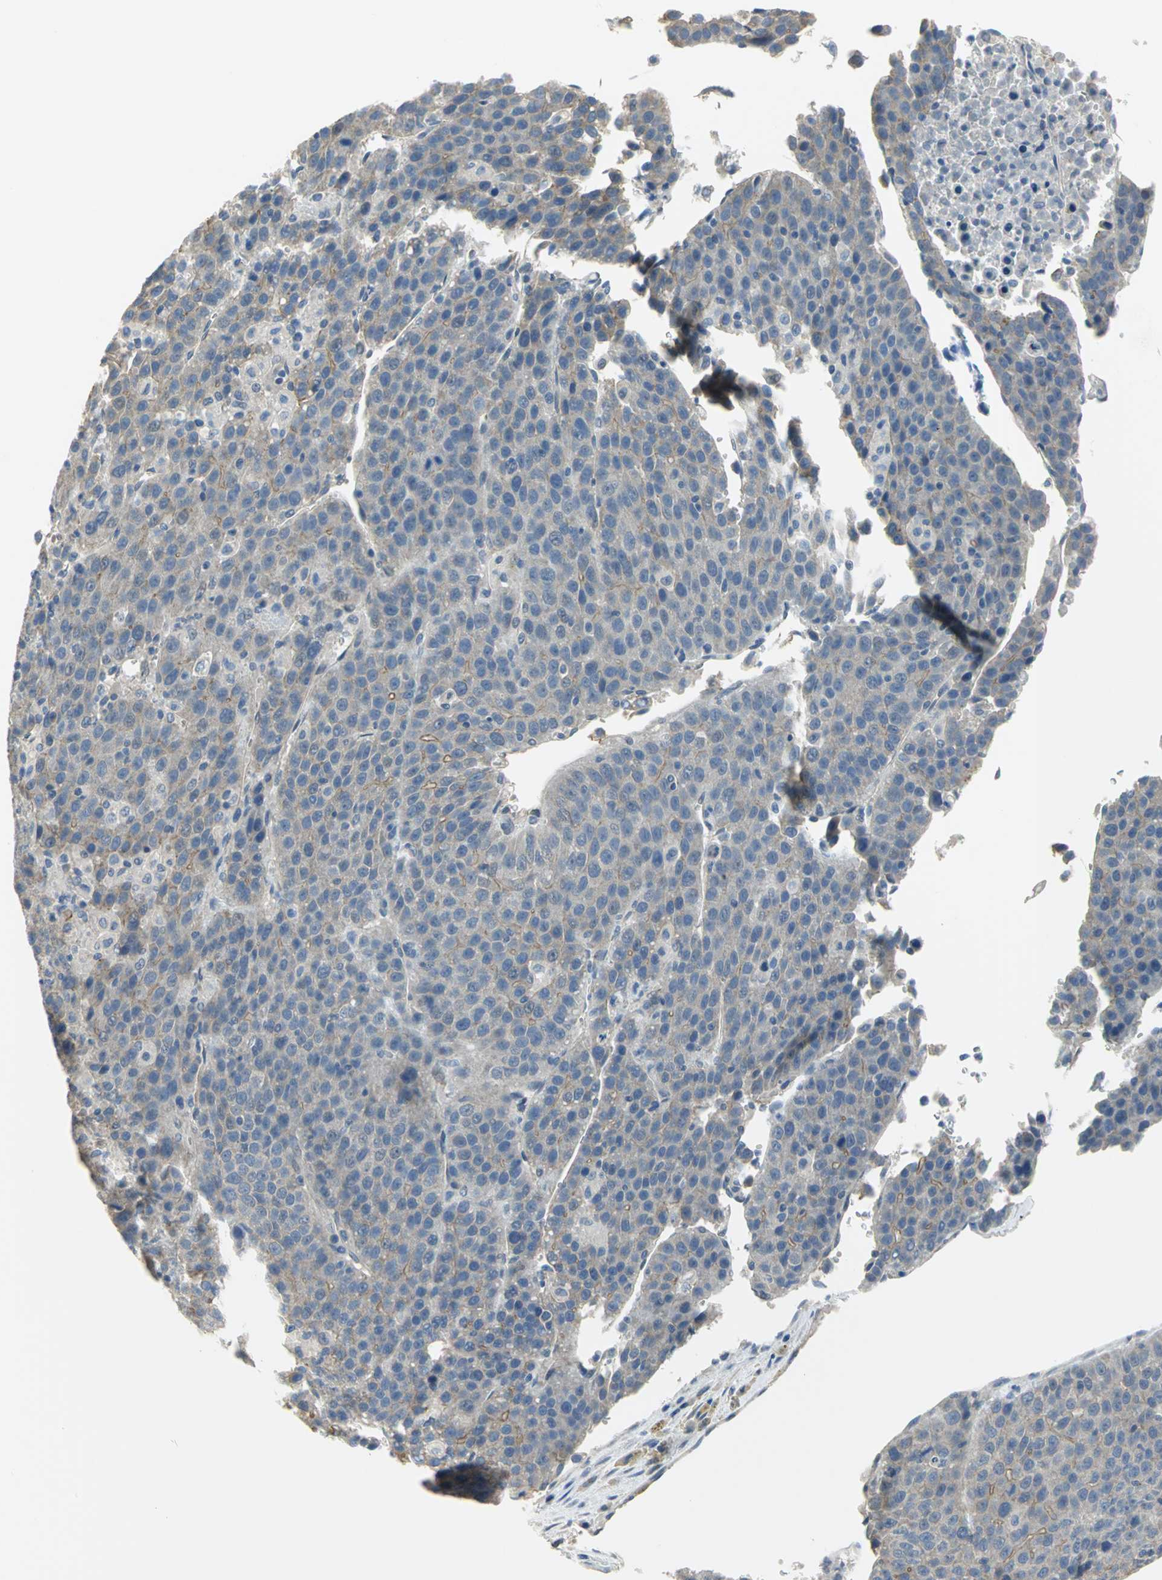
{"staining": {"intensity": "negative", "quantity": "none", "location": "none"}, "tissue": "liver cancer", "cell_type": "Tumor cells", "image_type": "cancer", "snomed": [{"axis": "morphology", "description": "Carcinoma, Hepatocellular, NOS"}, {"axis": "topography", "description": "Liver"}], "caption": "Protein analysis of liver cancer displays no significant expression in tumor cells.", "gene": "HTR1F", "patient": {"sex": "female", "age": 53}}